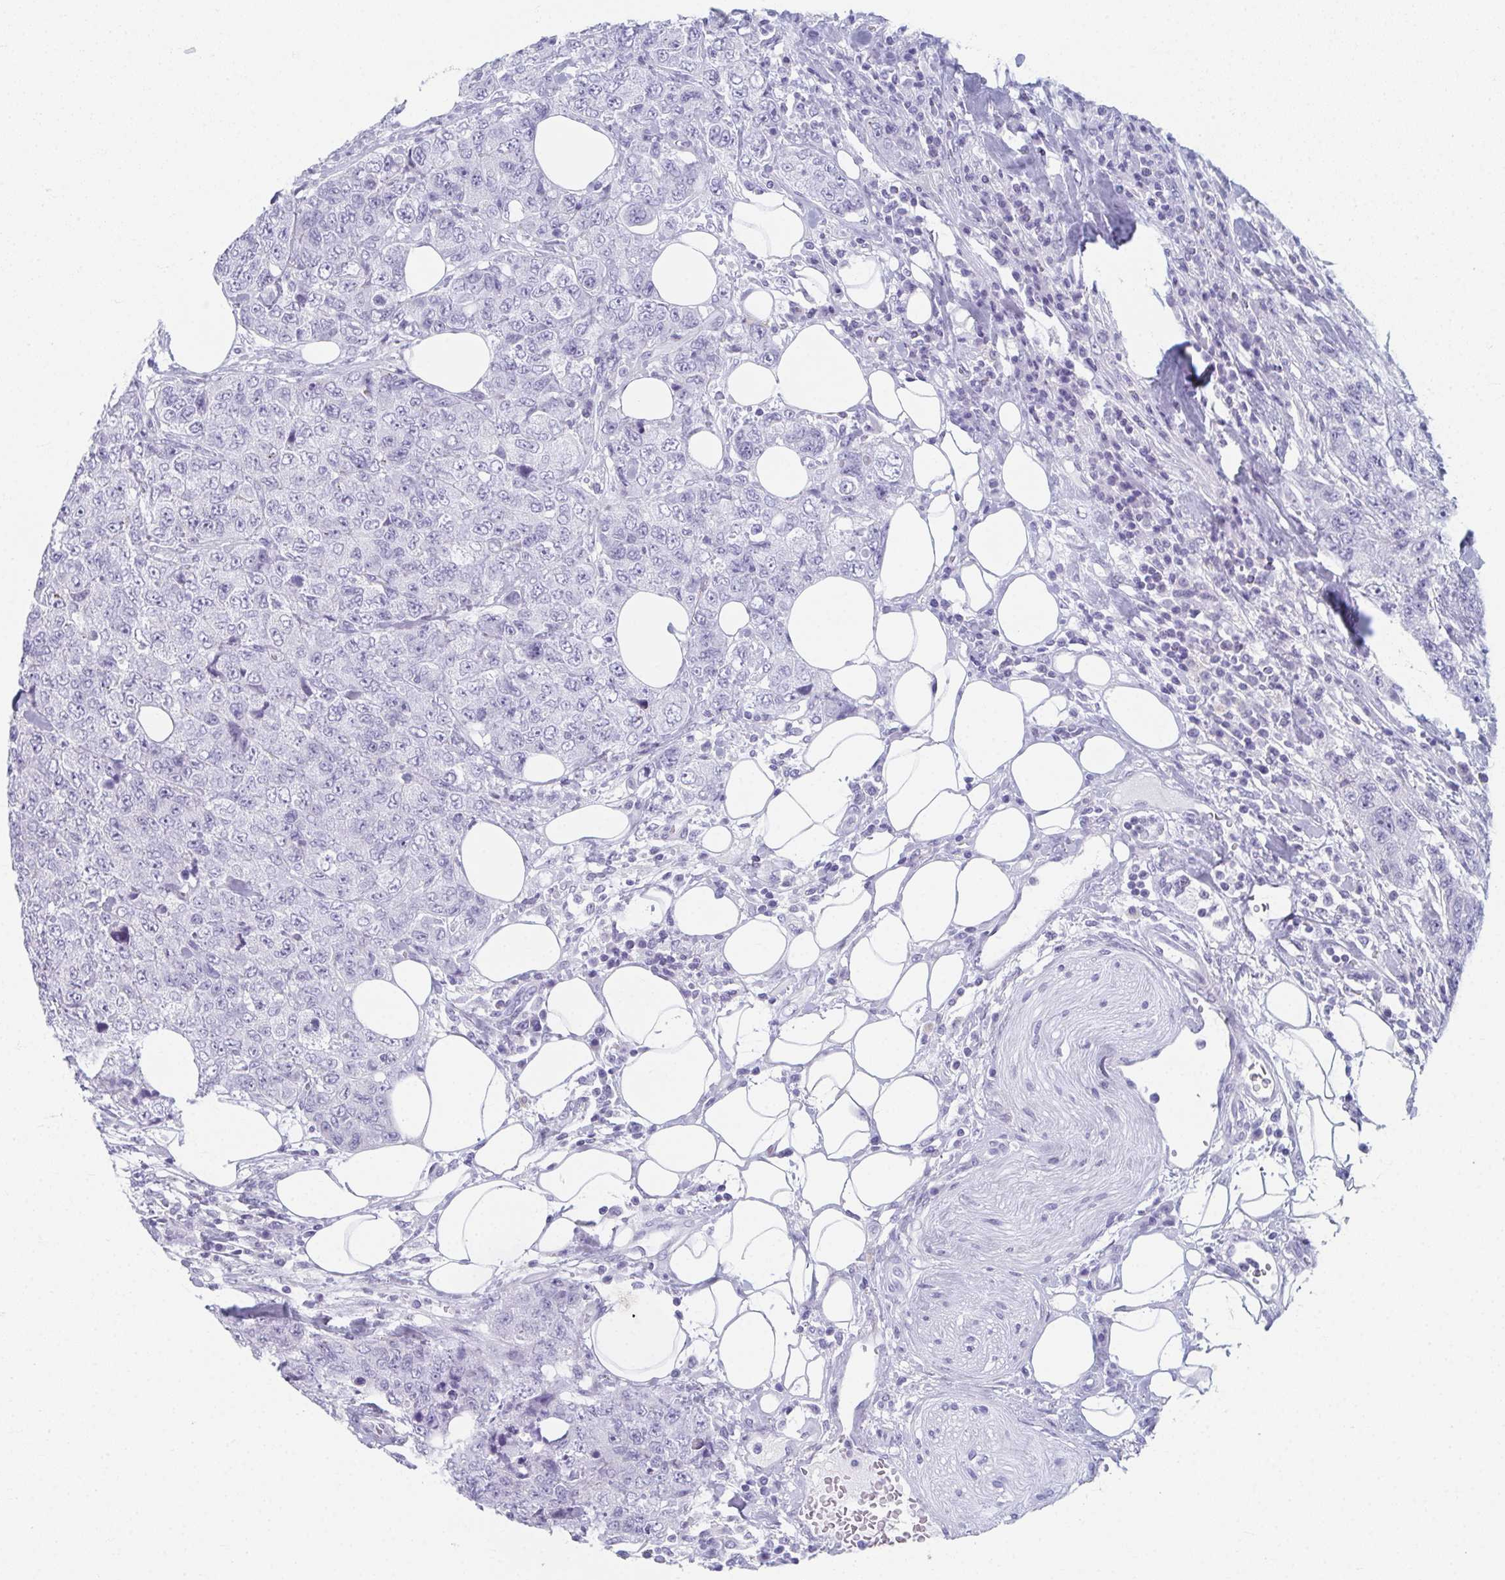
{"staining": {"intensity": "negative", "quantity": "none", "location": "none"}, "tissue": "urothelial cancer", "cell_type": "Tumor cells", "image_type": "cancer", "snomed": [{"axis": "morphology", "description": "Urothelial carcinoma, High grade"}, {"axis": "topography", "description": "Urinary bladder"}], "caption": "IHC photomicrograph of neoplastic tissue: human urothelial carcinoma (high-grade) stained with DAB reveals no significant protein expression in tumor cells.", "gene": "GHRL", "patient": {"sex": "female", "age": 78}}